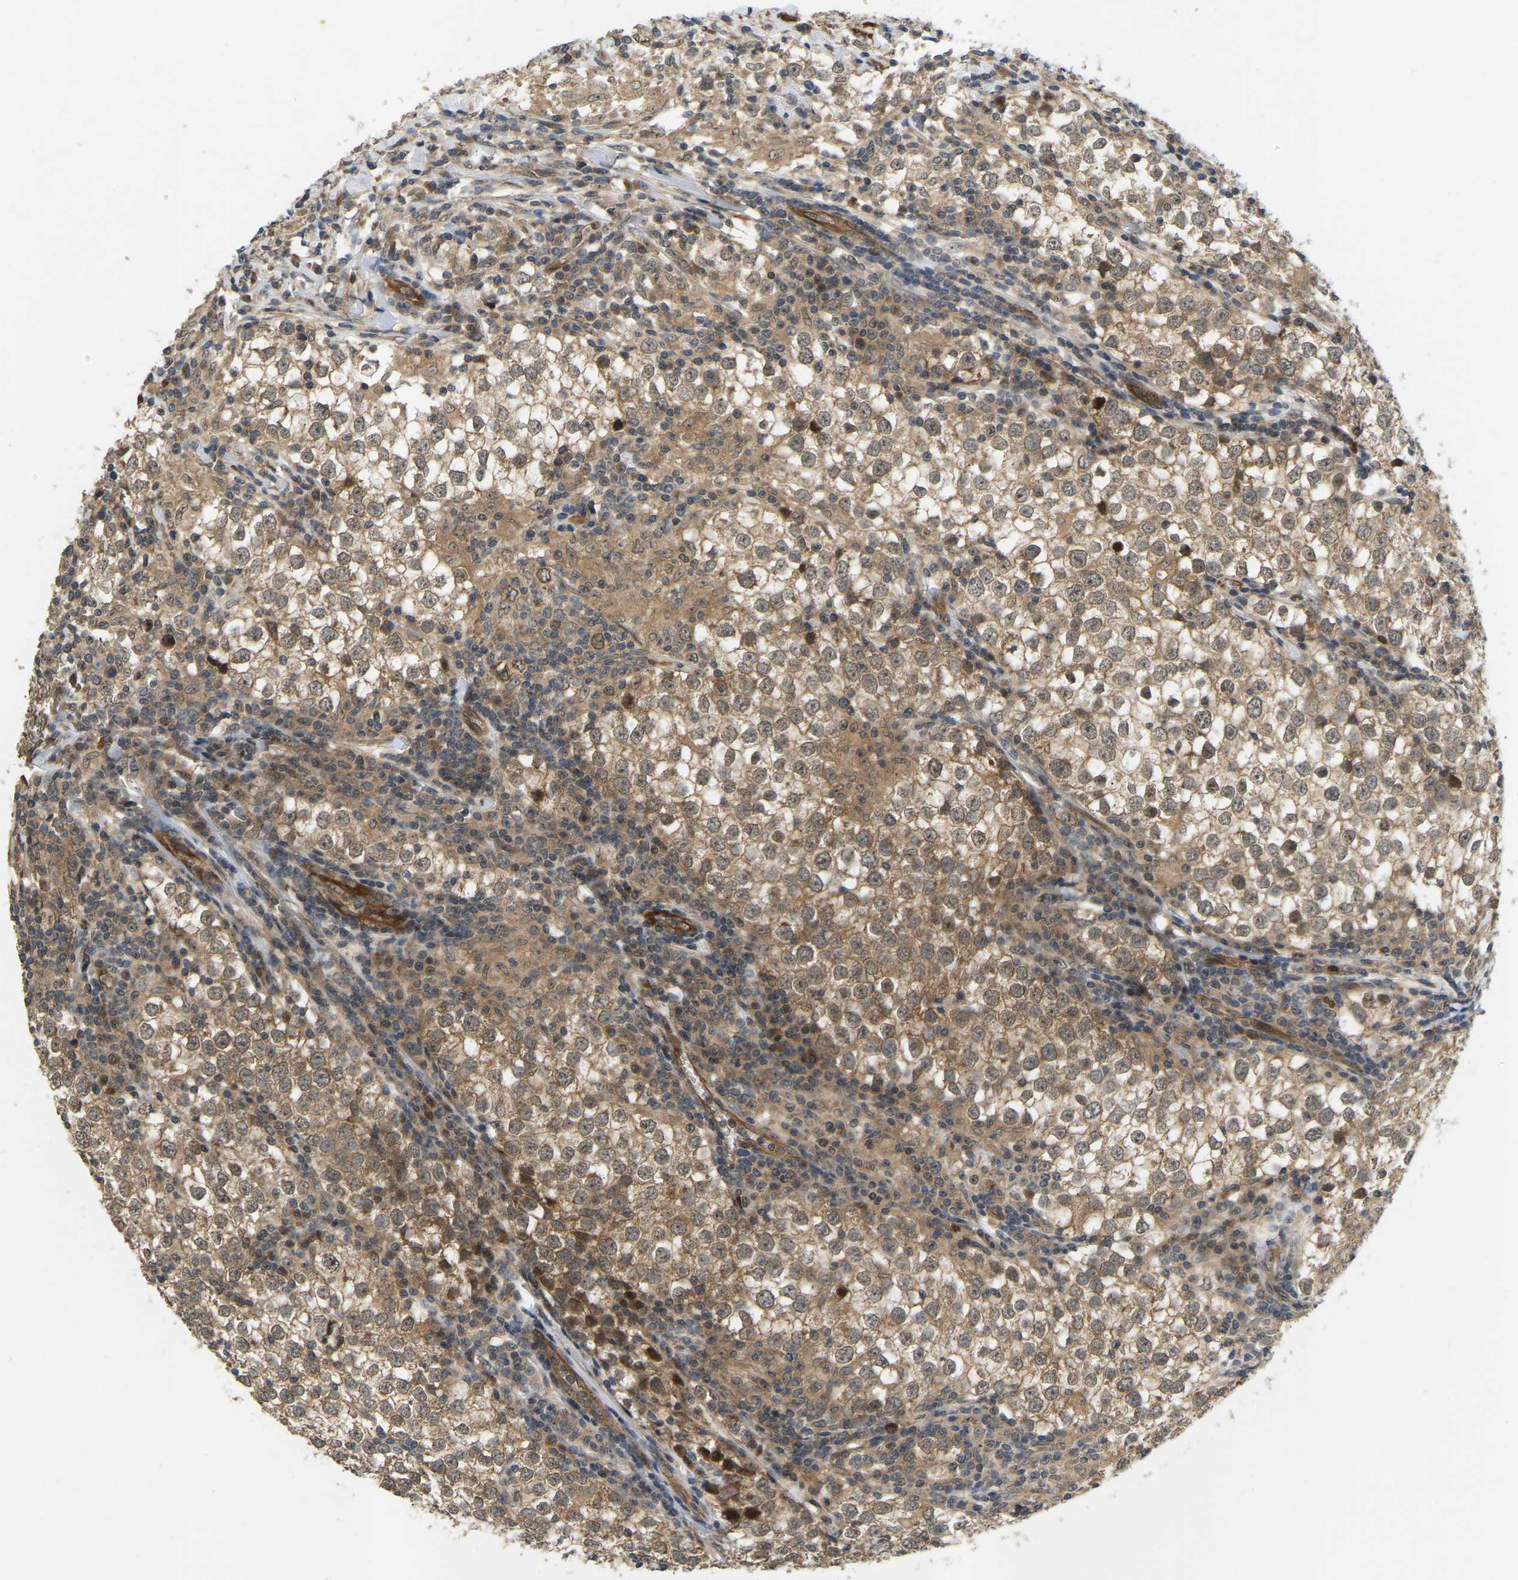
{"staining": {"intensity": "weak", "quantity": ">75%", "location": "cytoplasmic/membranous,nuclear"}, "tissue": "testis cancer", "cell_type": "Tumor cells", "image_type": "cancer", "snomed": [{"axis": "morphology", "description": "Seminoma, NOS"}, {"axis": "morphology", "description": "Carcinoma, Embryonal, NOS"}, {"axis": "topography", "description": "Testis"}], "caption": "Protein positivity by IHC displays weak cytoplasmic/membranous and nuclear expression in approximately >75% of tumor cells in testis embryonal carcinoma.", "gene": "LIMK2", "patient": {"sex": "male", "age": 36}}